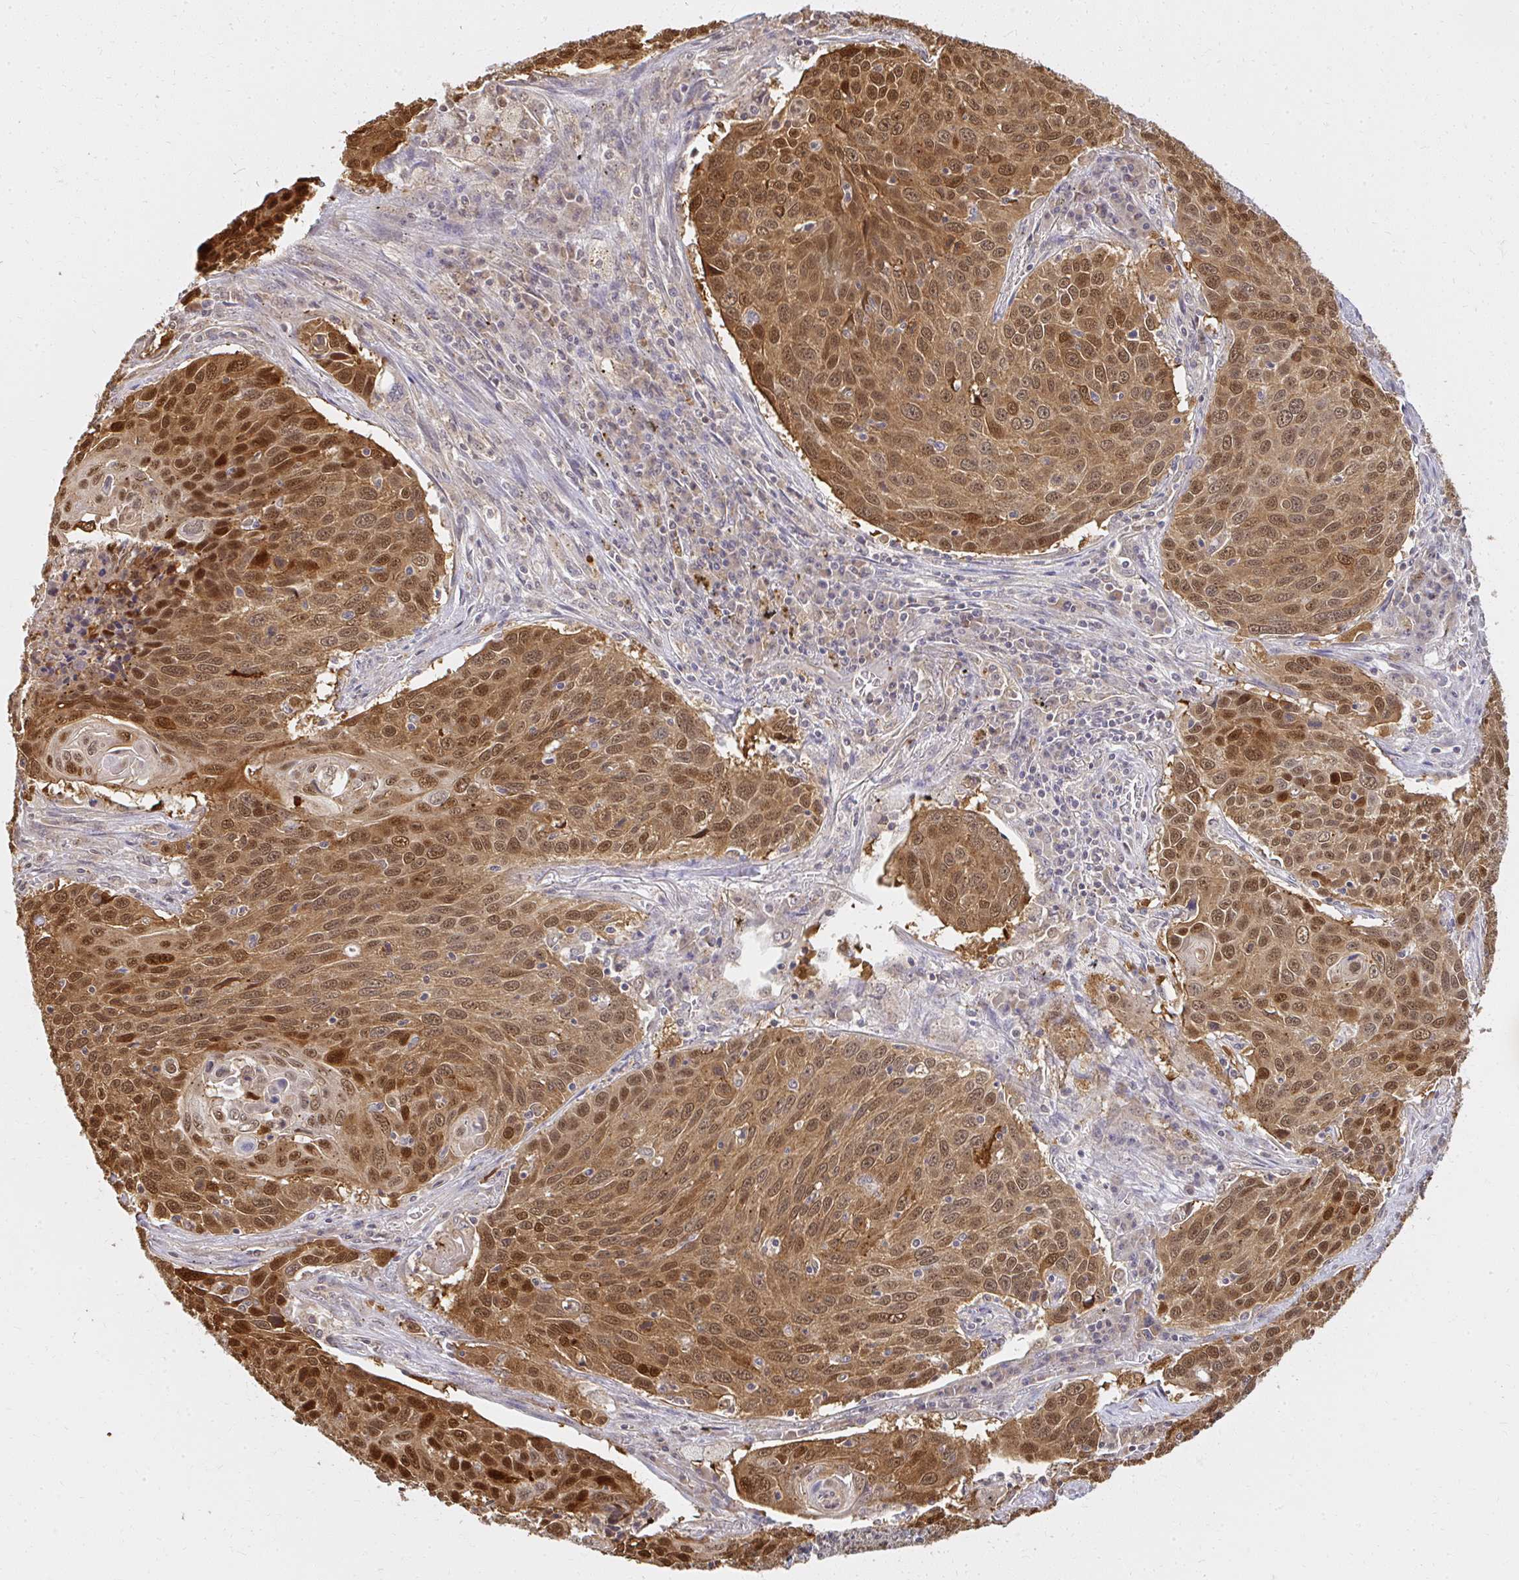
{"staining": {"intensity": "strong", "quantity": ">75%", "location": "cytoplasmic/membranous,nuclear"}, "tissue": "lung cancer", "cell_type": "Tumor cells", "image_type": "cancer", "snomed": [{"axis": "morphology", "description": "Squamous cell carcinoma, NOS"}, {"axis": "topography", "description": "Lung"}], "caption": "This photomicrograph displays immunohistochemistry (IHC) staining of lung cancer (squamous cell carcinoma), with high strong cytoplasmic/membranous and nuclear staining in approximately >75% of tumor cells.", "gene": "LARS2", "patient": {"sex": "male", "age": 78}}